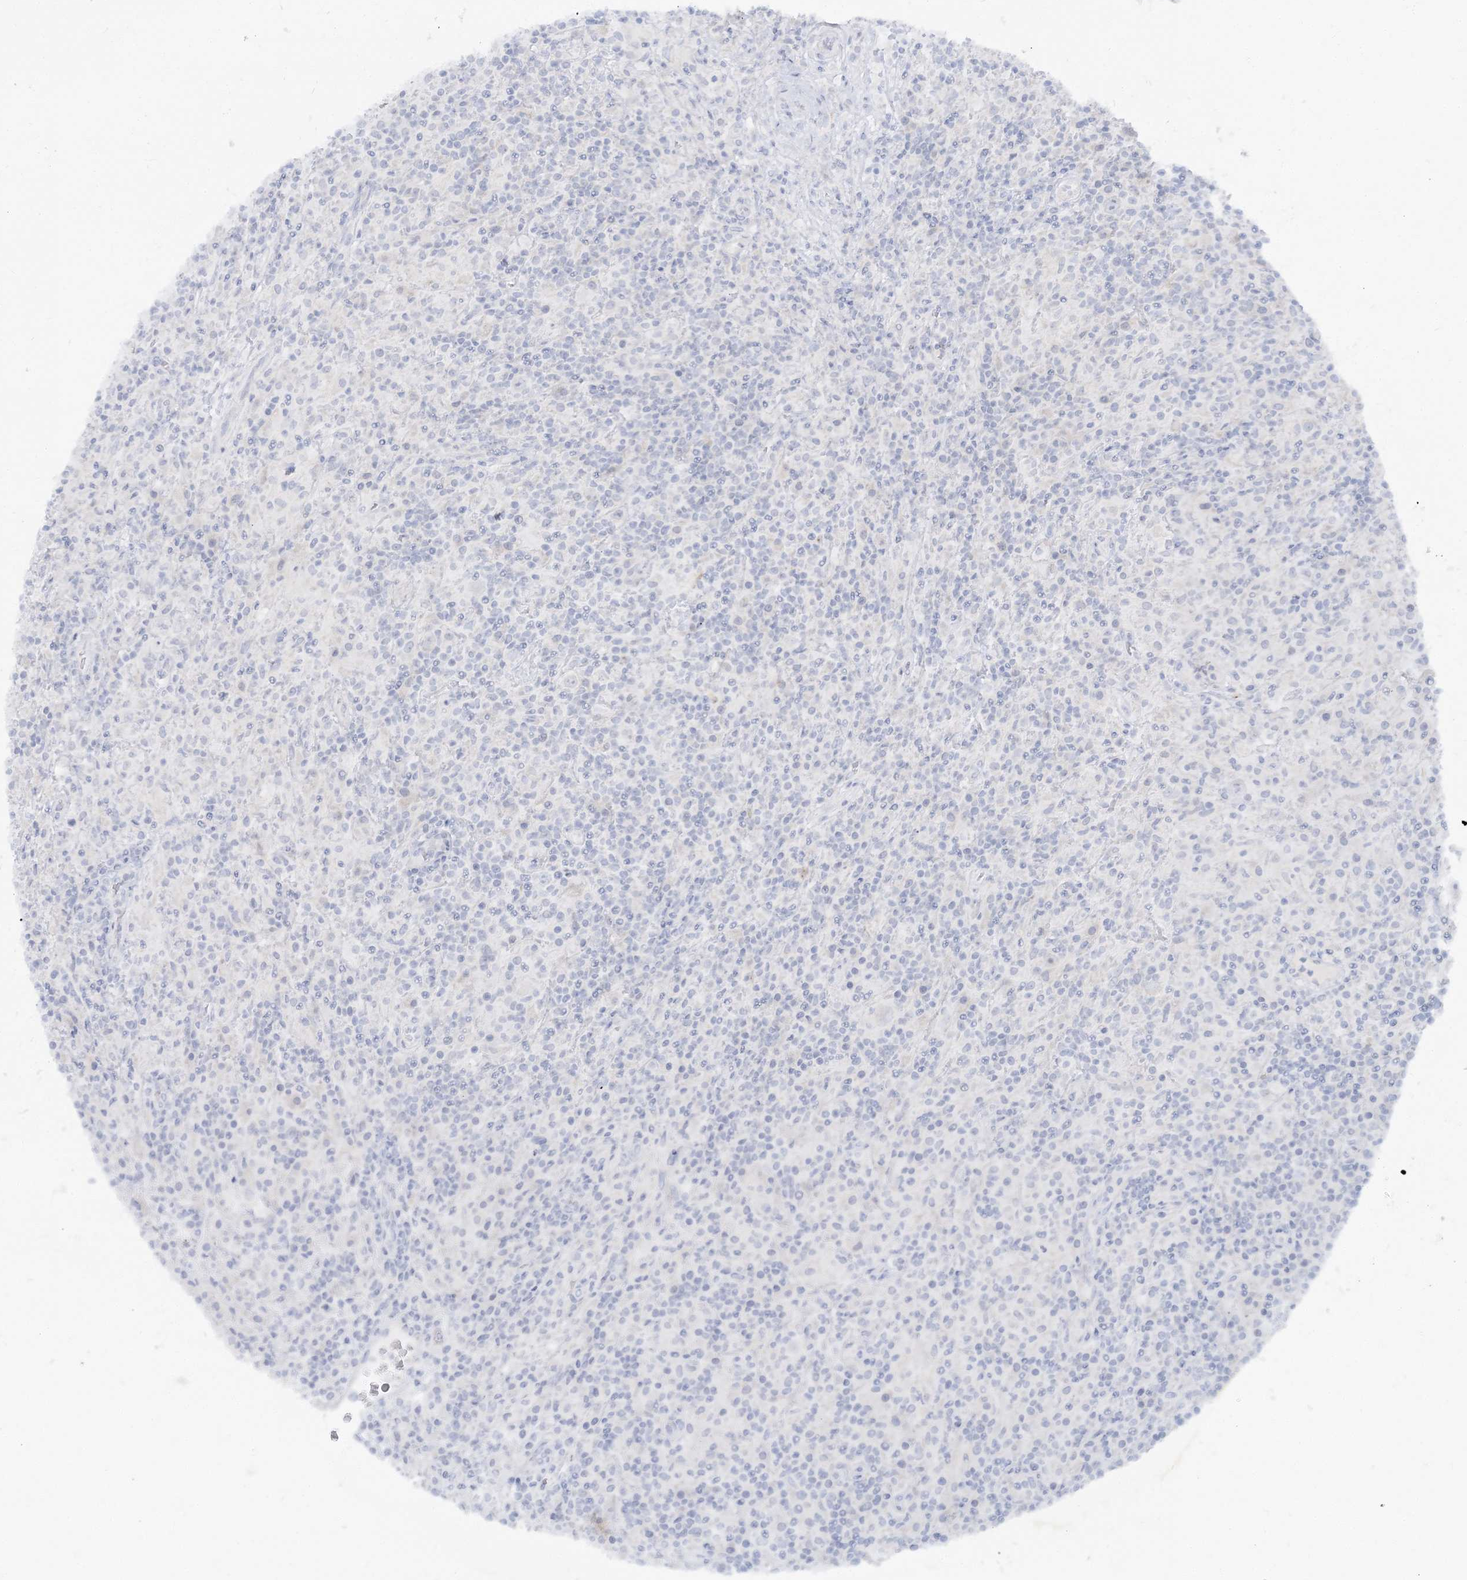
{"staining": {"intensity": "negative", "quantity": "none", "location": "none"}, "tissue": "lymphoma", "cell_type": "Tumor cells", "image_type": "cancer", "snomed": [{"axis": "morphology", "description": "Hodgkin's disease, NOS"}, {"axis": "topography", "description": "Lymph node"}], "caption": "Immunohistochemical staining of human lymphoma demonstrates no significant positivity in tumor cells.", "gene": "GPAT2", "patient": {"sex": "male", "age": 70}}